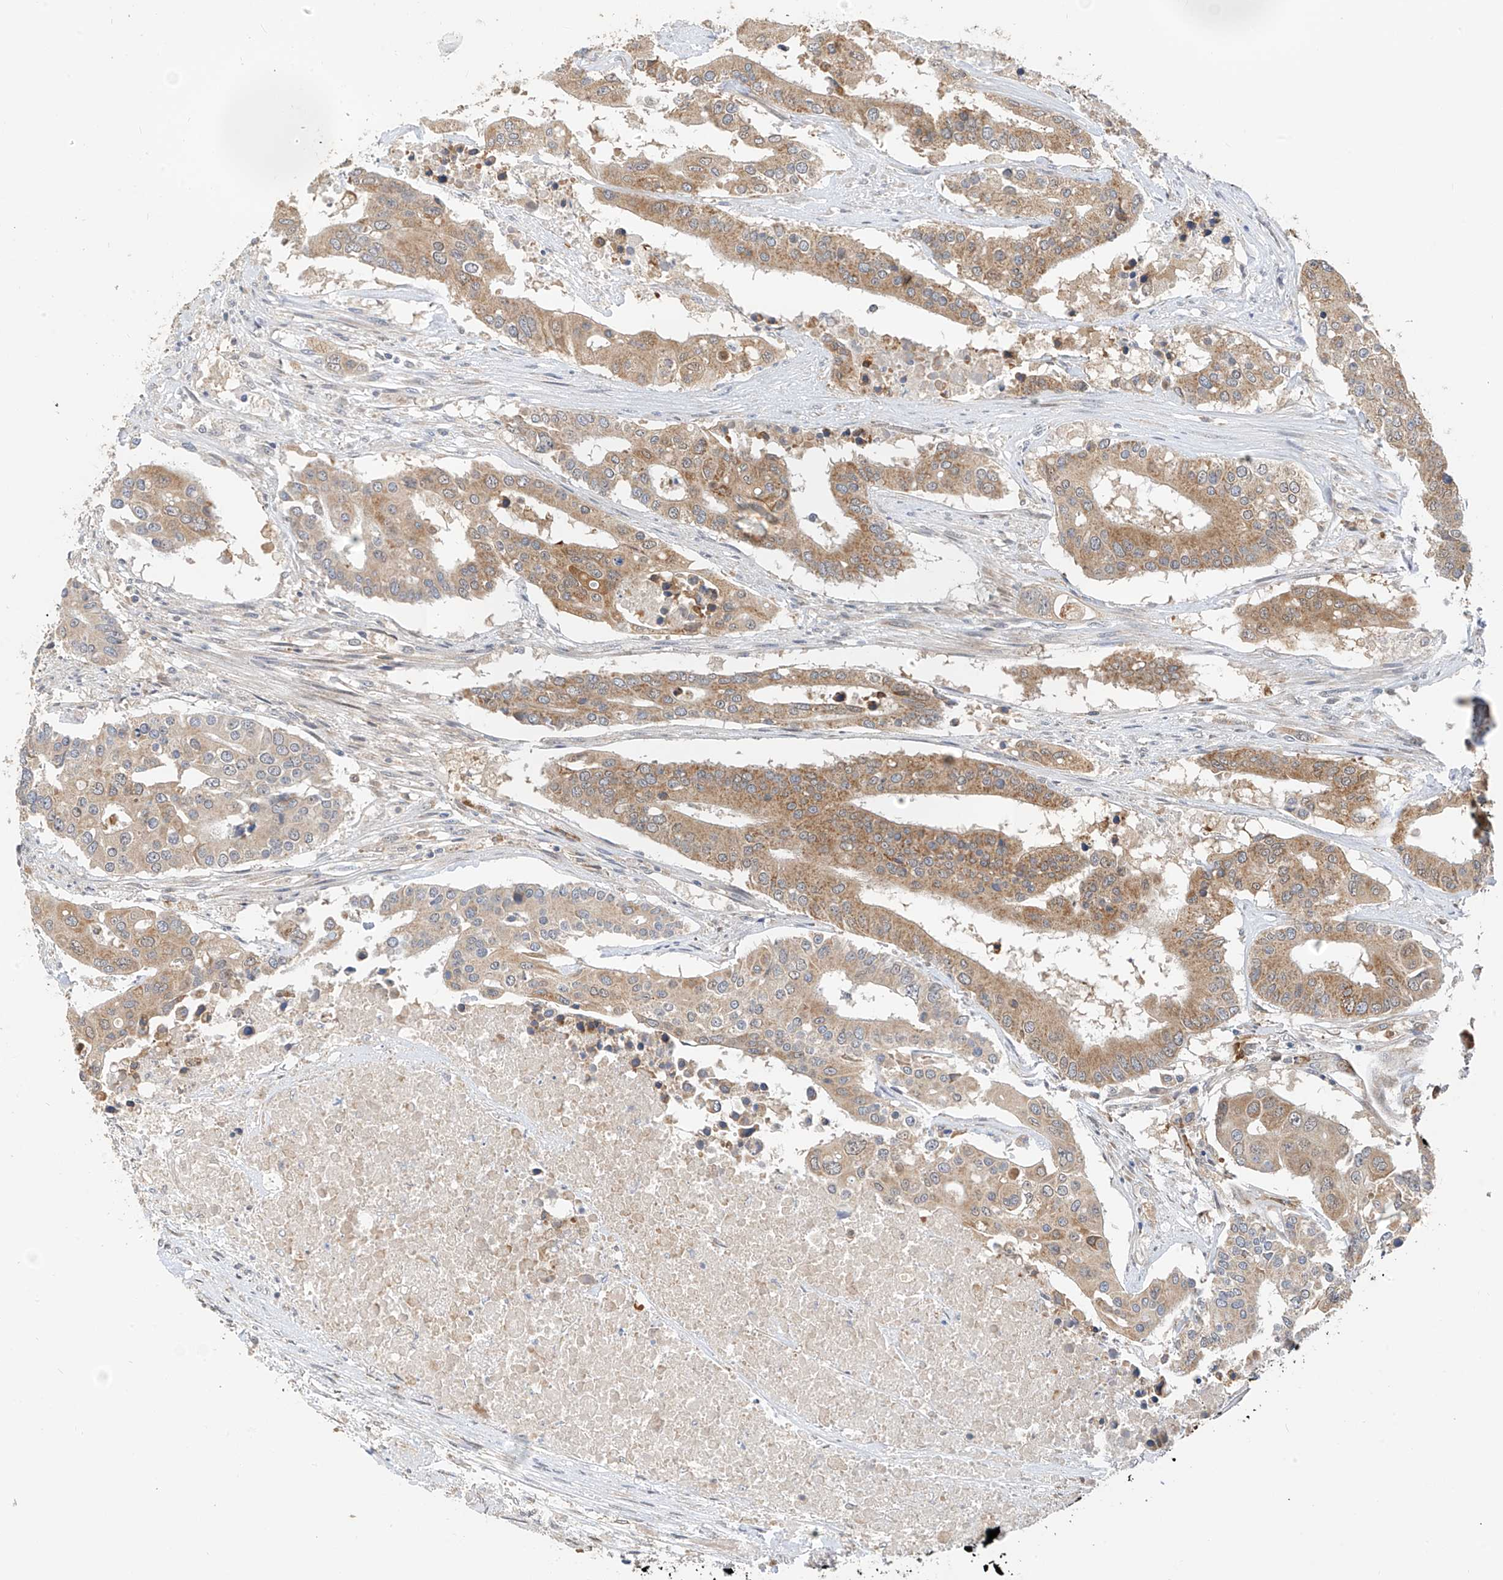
{"staining": {"intensity": "moderate", "quantity": "25%-75%", "location": "cytoplasmic/membranous"}, "tissue": "colorectal cancer", "cell_type": "Tumor cells", "image_type": "cancer", "snomed": [{"axis": "morphology", "description": "Adenocarcinoma, NOS"}, {"axis": "topography", "description": "Colon"}], "caption": "Colorectal adenocarcinoma stained with DAB immunohistochemistry reveals medium levels of moderate cytoplasmic/membranous positivity in about 25%-75% of tumor cells.", "gene": "PPA2", "patient": {"sex": "male", "age": 77}}